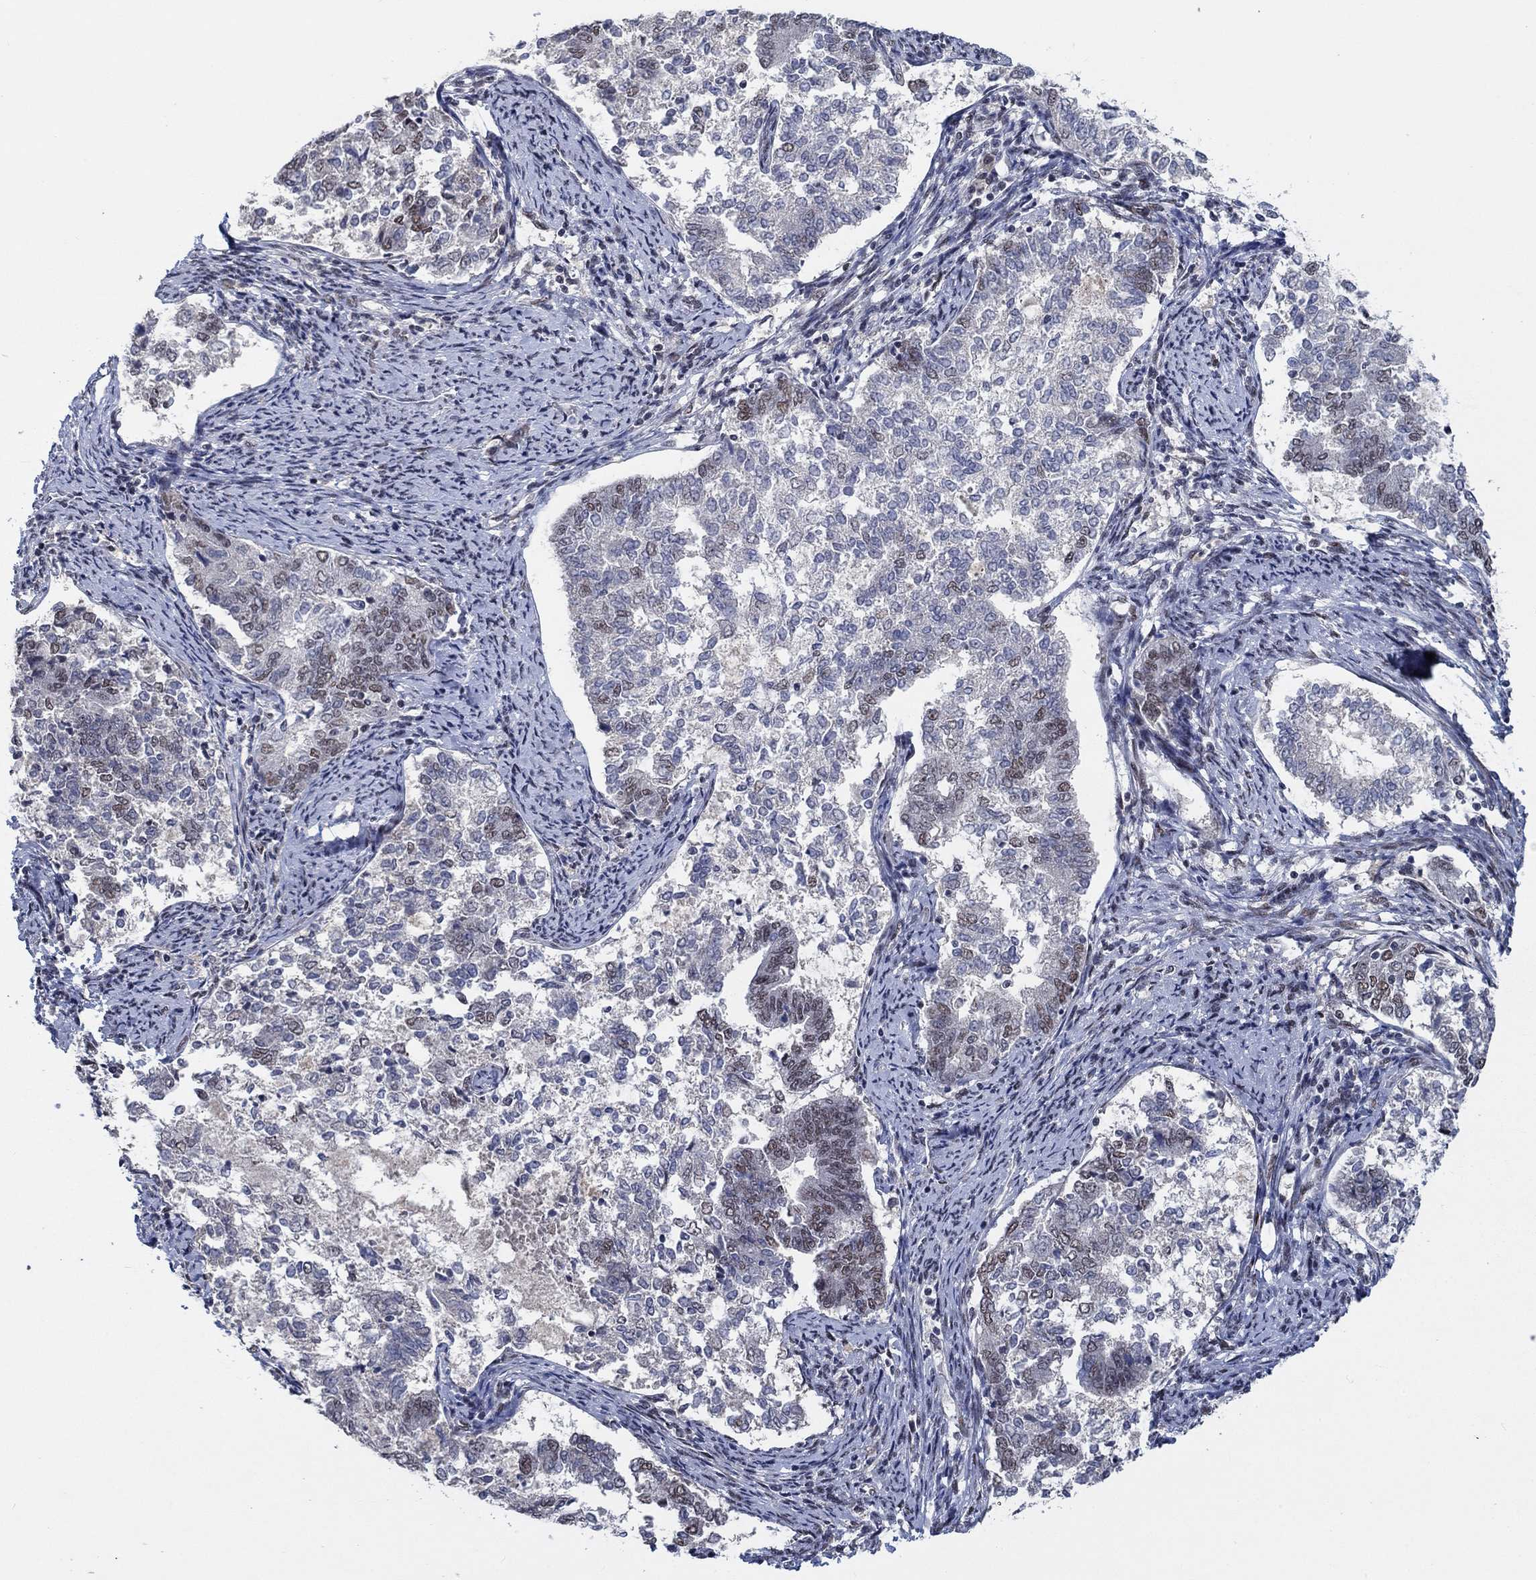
{"staining": {"intensity": "weak", "quantity": "25%-75%", "location": "nuclear"}, "tissue": "endometrial cancer", "cell_type": "Tumor cells", "image_type": "cancer", "snomed": [{"axis": "morphology", "description": "Adenocarcinoma, NOS"}, {"axis": "topography", "description": "Endometrium"}], "caption": "High-power microscopy captured an IHC photomicrograph of adenocarcinoma (endometrial), revealing weak nuclear staining in about 25%-75% of tumor cells.", "gene": "HTN1", "patient": {"sex": "female", "age": 65}}